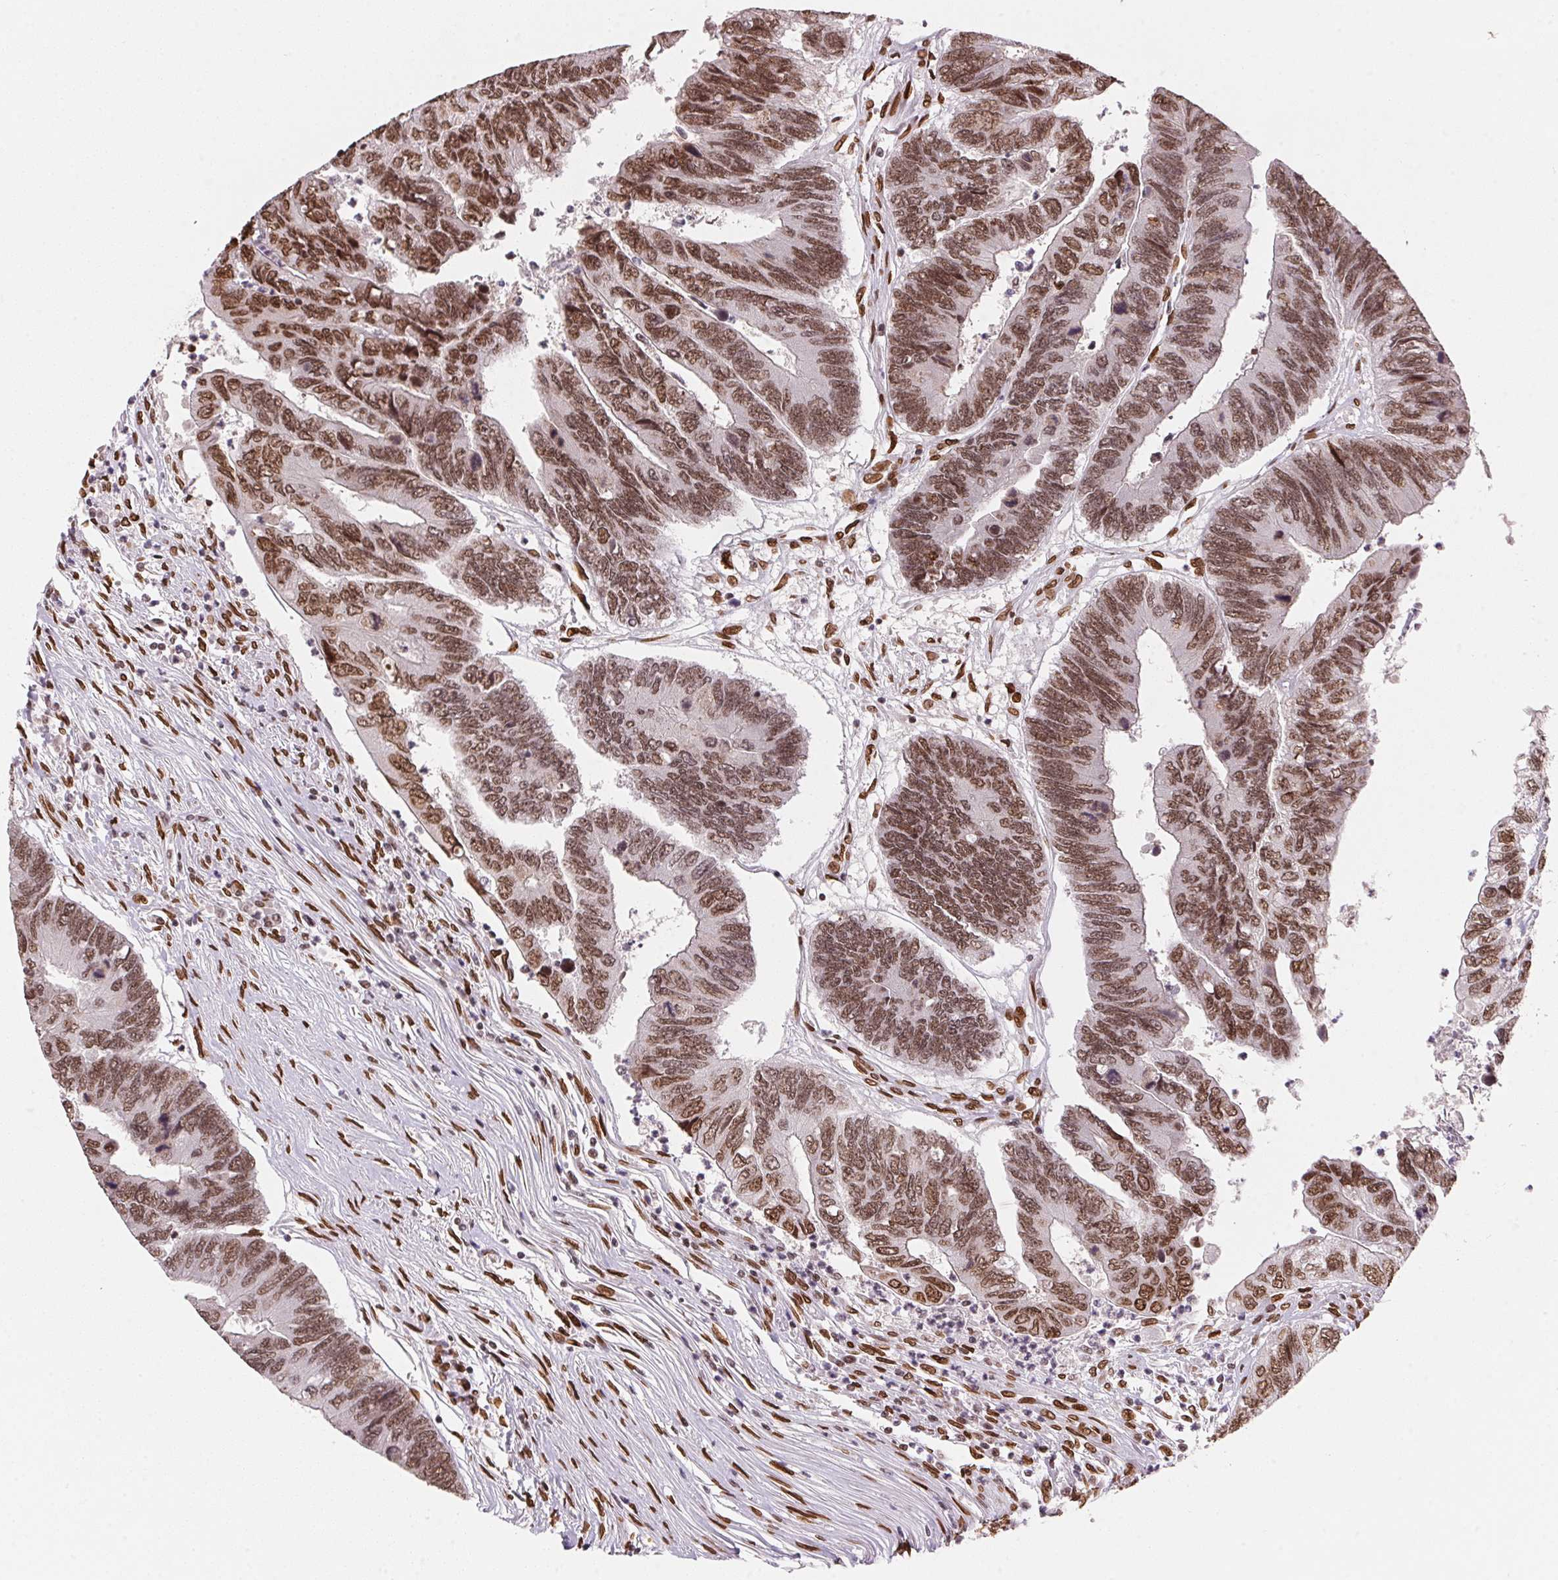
{"staining": {"intensity": "moderate", "quantity": ">75%", "location": "cytoplasmic/membranous,nuclear"}, "tissue": "colorectal cancer", "cell_type": "Tumor cells", "image_type": "cancer", "snomed": [{"axis": "morphology", "description": "Adenocarcinoma, NOS"}, {"axis": "topography", "description": "Colon"}], "caption": "Immunohistochemistry micrograph of neoplastic tissue: human colorectal adenocarcinoma stained using immunohistochemistry shows medium levels of moderate protein expression localized specifically in the cytoplasmic/membranous and nuclear of tumor cells, appearing as a cytoplasmic/membranous and nuclear brown color.", "gene": "SAP30BP", "patient": {"sex": "female", "age": 67}}